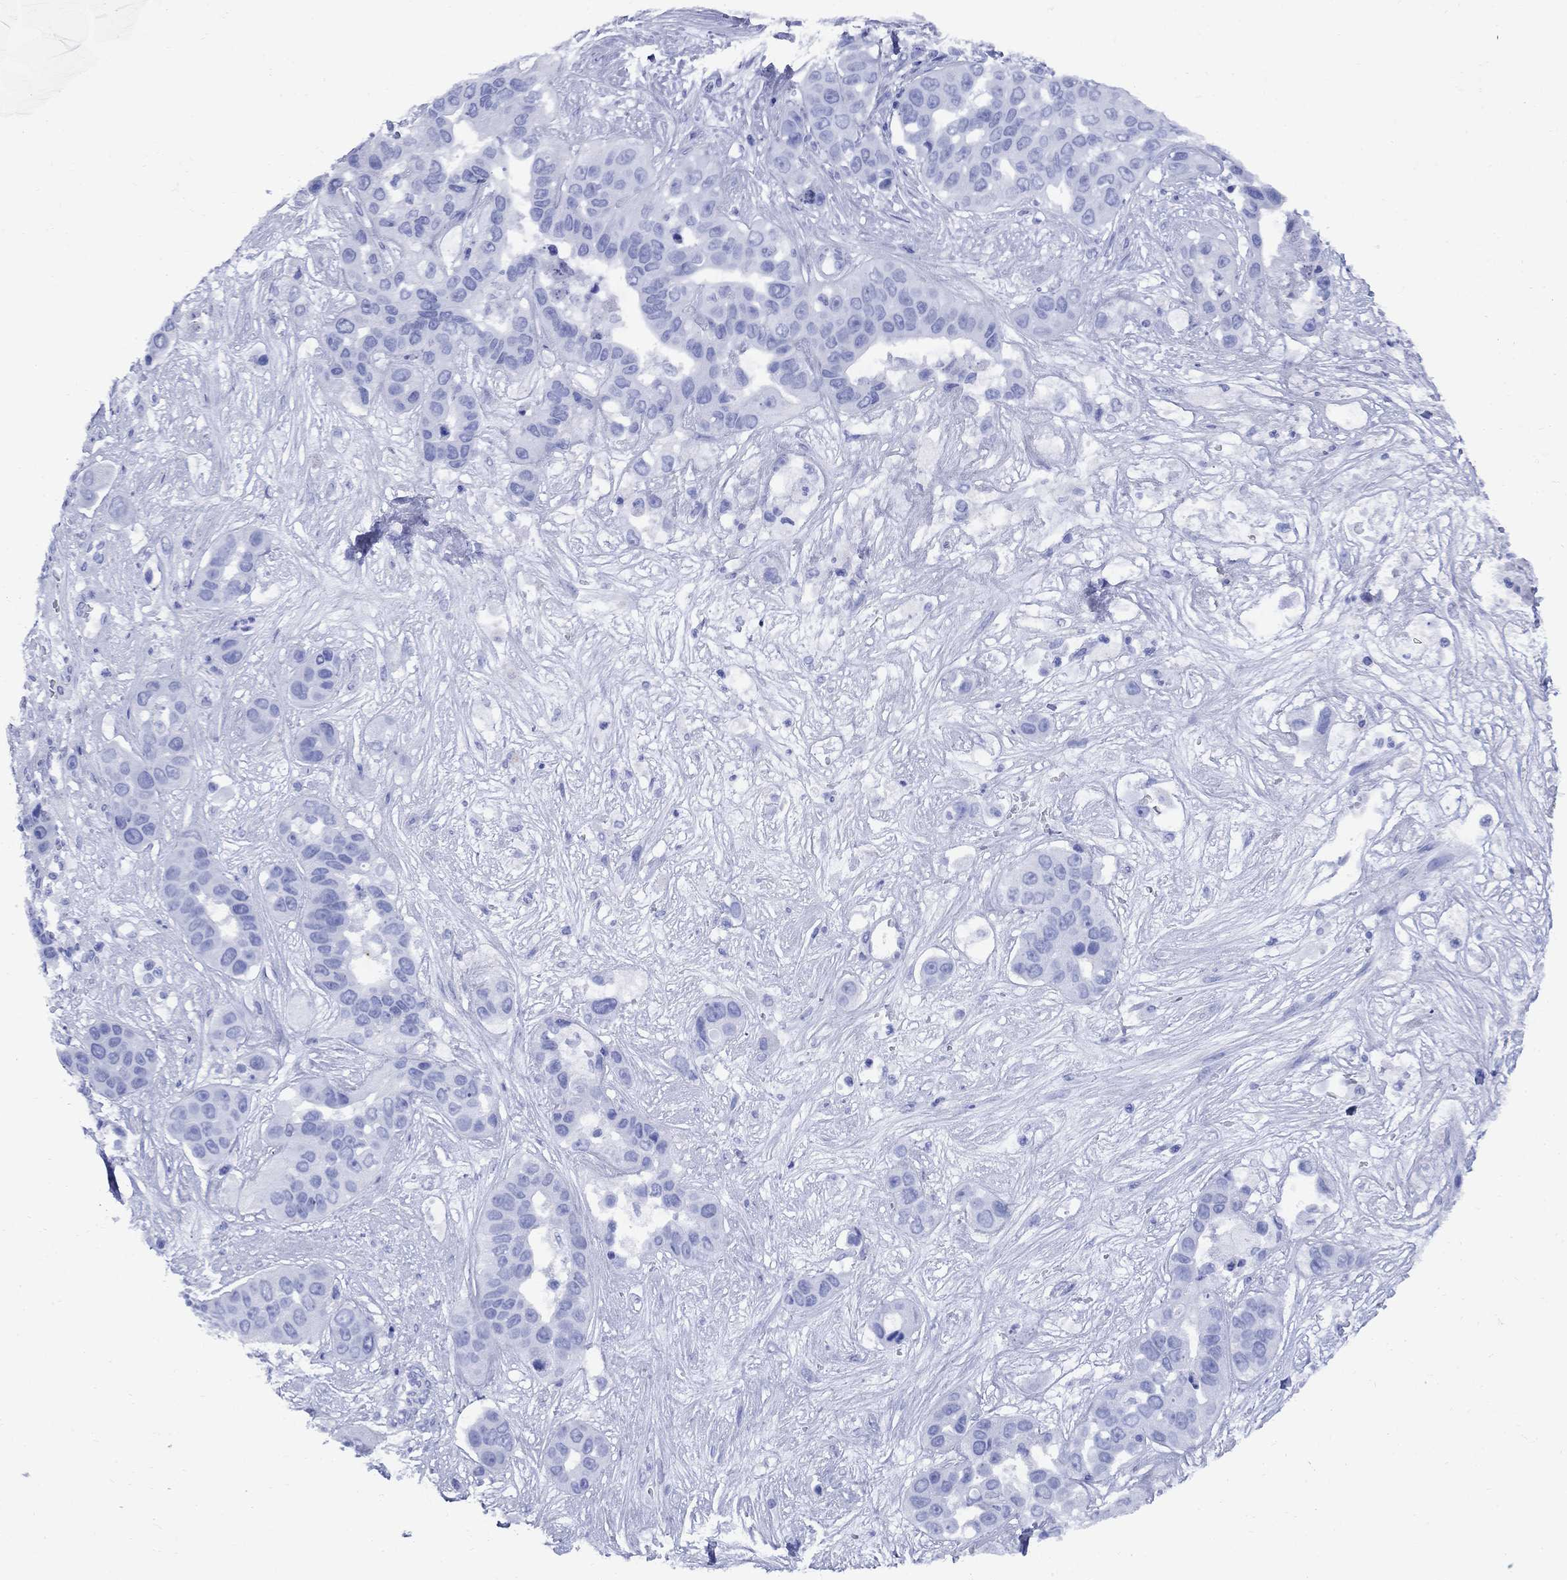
{"staining": {"intensity": "negative", "quantity": "none", "location": "none"}, "tissue": "liver cancer", "cell_type": "Tumor cells", "image_type": "cancer", "snomed": [{"axis": "morphology", "description": "Cholangiocarcinoma"}, {"axis": "topography", "description": "Liver"}], "caption": "IHC of liver cancer (cholangiocarcinoma) reveals no positivity in tumor cells.", "gene": "SMCP", "patient": {"sex": "female", "age": 52}}